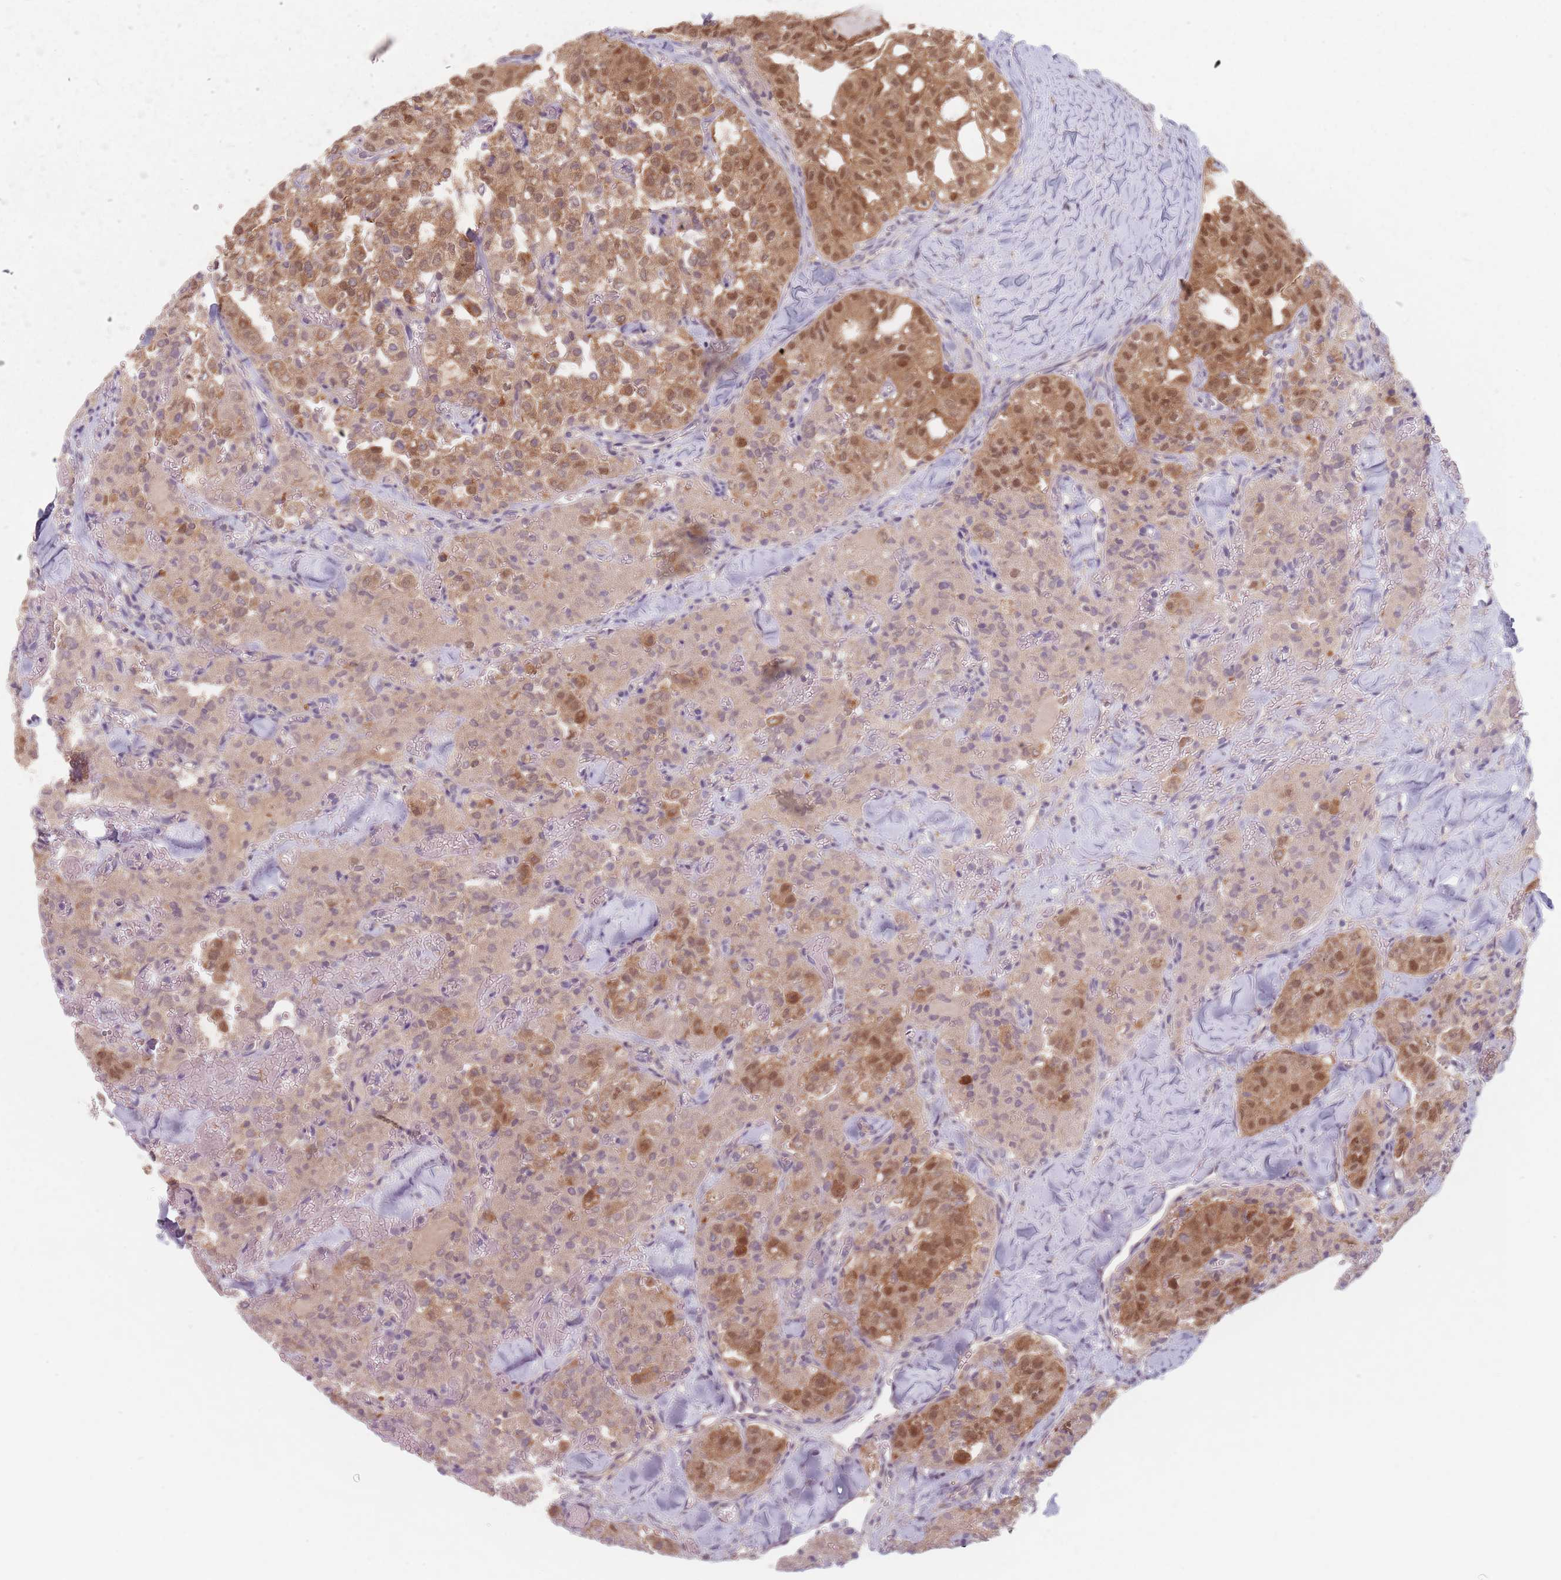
{"staining": {"intensity": "moderate", "quantity": ">75%", "location": "cytoplasmic/membranous,nuclear"}, "tissue": "thyroid cancer", "cell_type": "Tumor cells", "image_type": "cancer", "snomed": [{"axis": "morphology", "description": "Follicular adenoma carcinoma, NOS"}, {"axis": "topography", "description": "Thyroid gland"}], "caption": "This is an image of immunohistochemistry staining of follicular adenoma carcinoma (thyroid), which shows moderate expression in the cytoplasmic/membranous and nuclear of tumor cells.", "gene": "NAXE", "patient": {"sex": "male", "age": 75}}